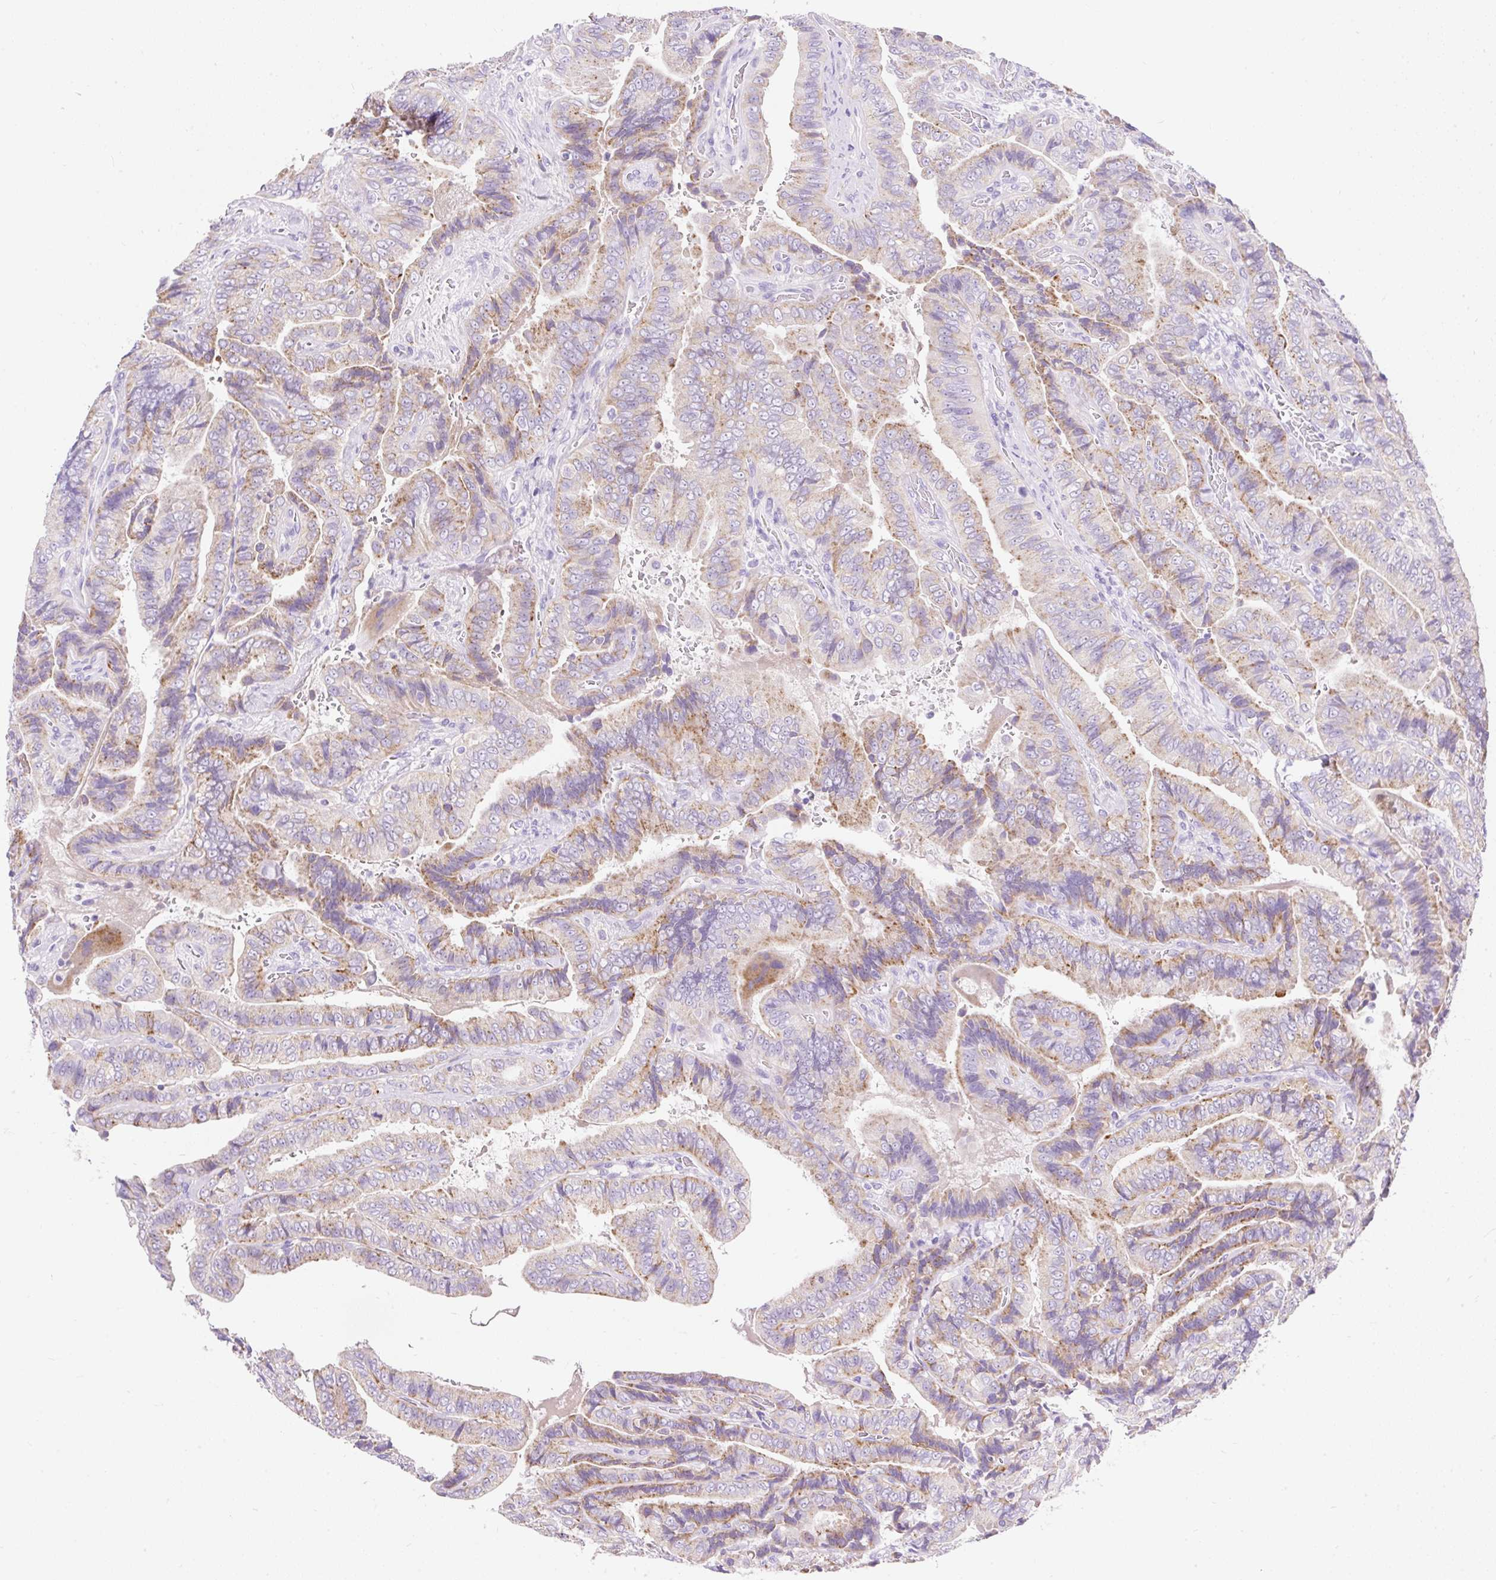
{"staining": {"intensity": "moderate", "quantity": "25%-75%", "location": "cytoplasmic/membranous"}, "tissue": "thyroid cancer", "cell_type": "Tumor cells", "image_type": "cancer", "snomed": [{"axis": "morphology", "description": "Papillary adenocarcinoma, NOS"}, {"axis": "topography", "description": "Thyroid gland"}], "caption": "There is medium levels of moderate cytoplasmic/membranous expression in tumor cells of papillary adenocarcinoma (thyroid), as demonstrated by immunohistochemical staining (brown color).", "gene": "HEXB", "patient": {"sex": "male", "age": 61}}